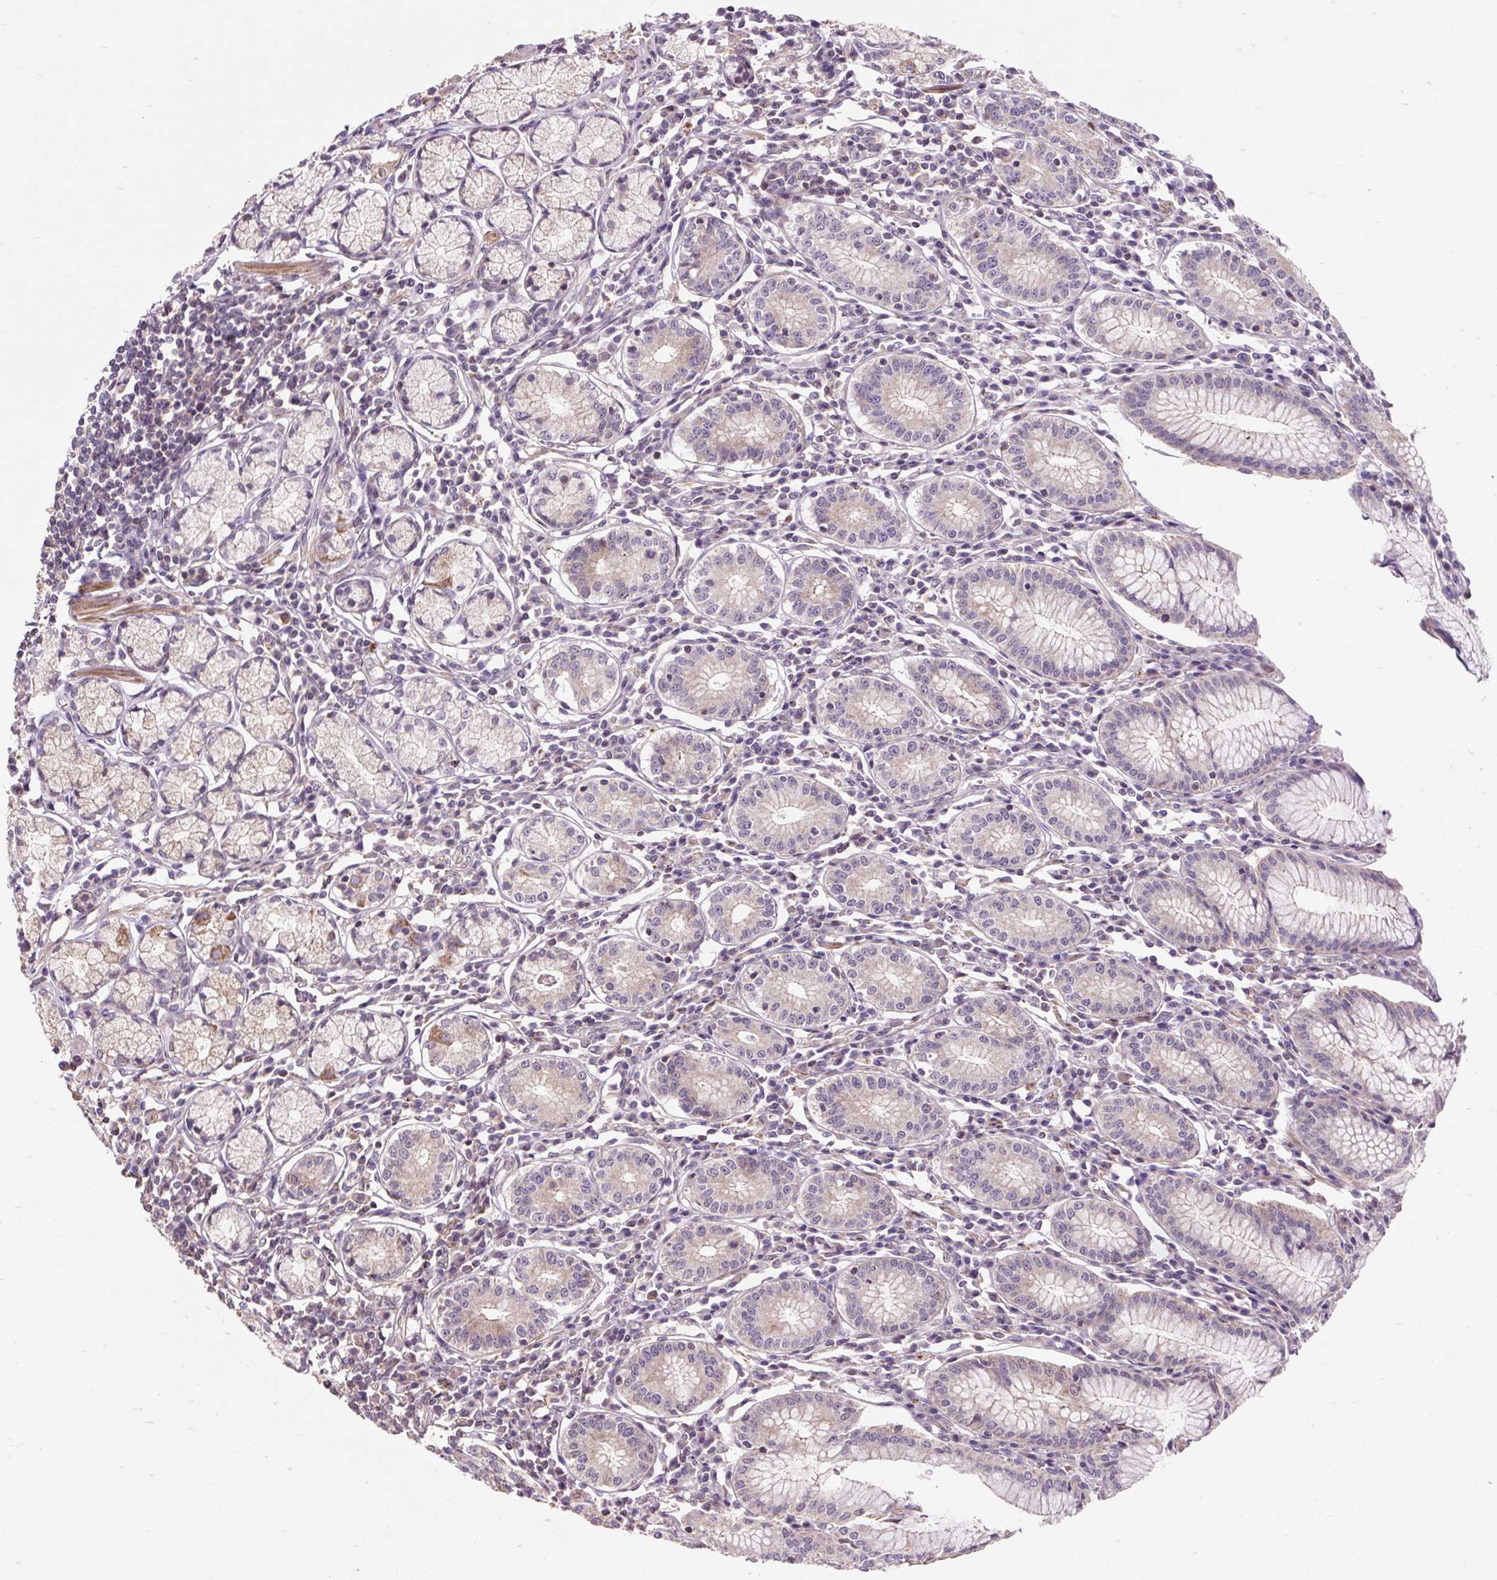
{"staining": {"intensity": "moderate", "quantity": "25%-75%", "location": "cytoplasmic/membranous"}, "tissue": "stomach", "cell_type": "Glandular cells", "image_type": "normal", "snomed": [{"axis": "morphology", "description": "Normal tissue, NOS"}, {"axis": "topography", "description": "Stomach"}], "caption": "High-magnification brightfield microscopy of normal stomach stained with DAB (3,3'-diaminobenzidine) (brown) and counterstained with hematoxylin (blue). glandular cells exhibit moderate cytoplasmic/membranous expression is present in approximately25%-75% of cells. The staining is performed using DAB brown chromogen to label protein expression. The nuclei are counter-stained blue using hematoxylin.", "gene": "PRIMPOL", "patient": {"sex": "male", "age": 55}}